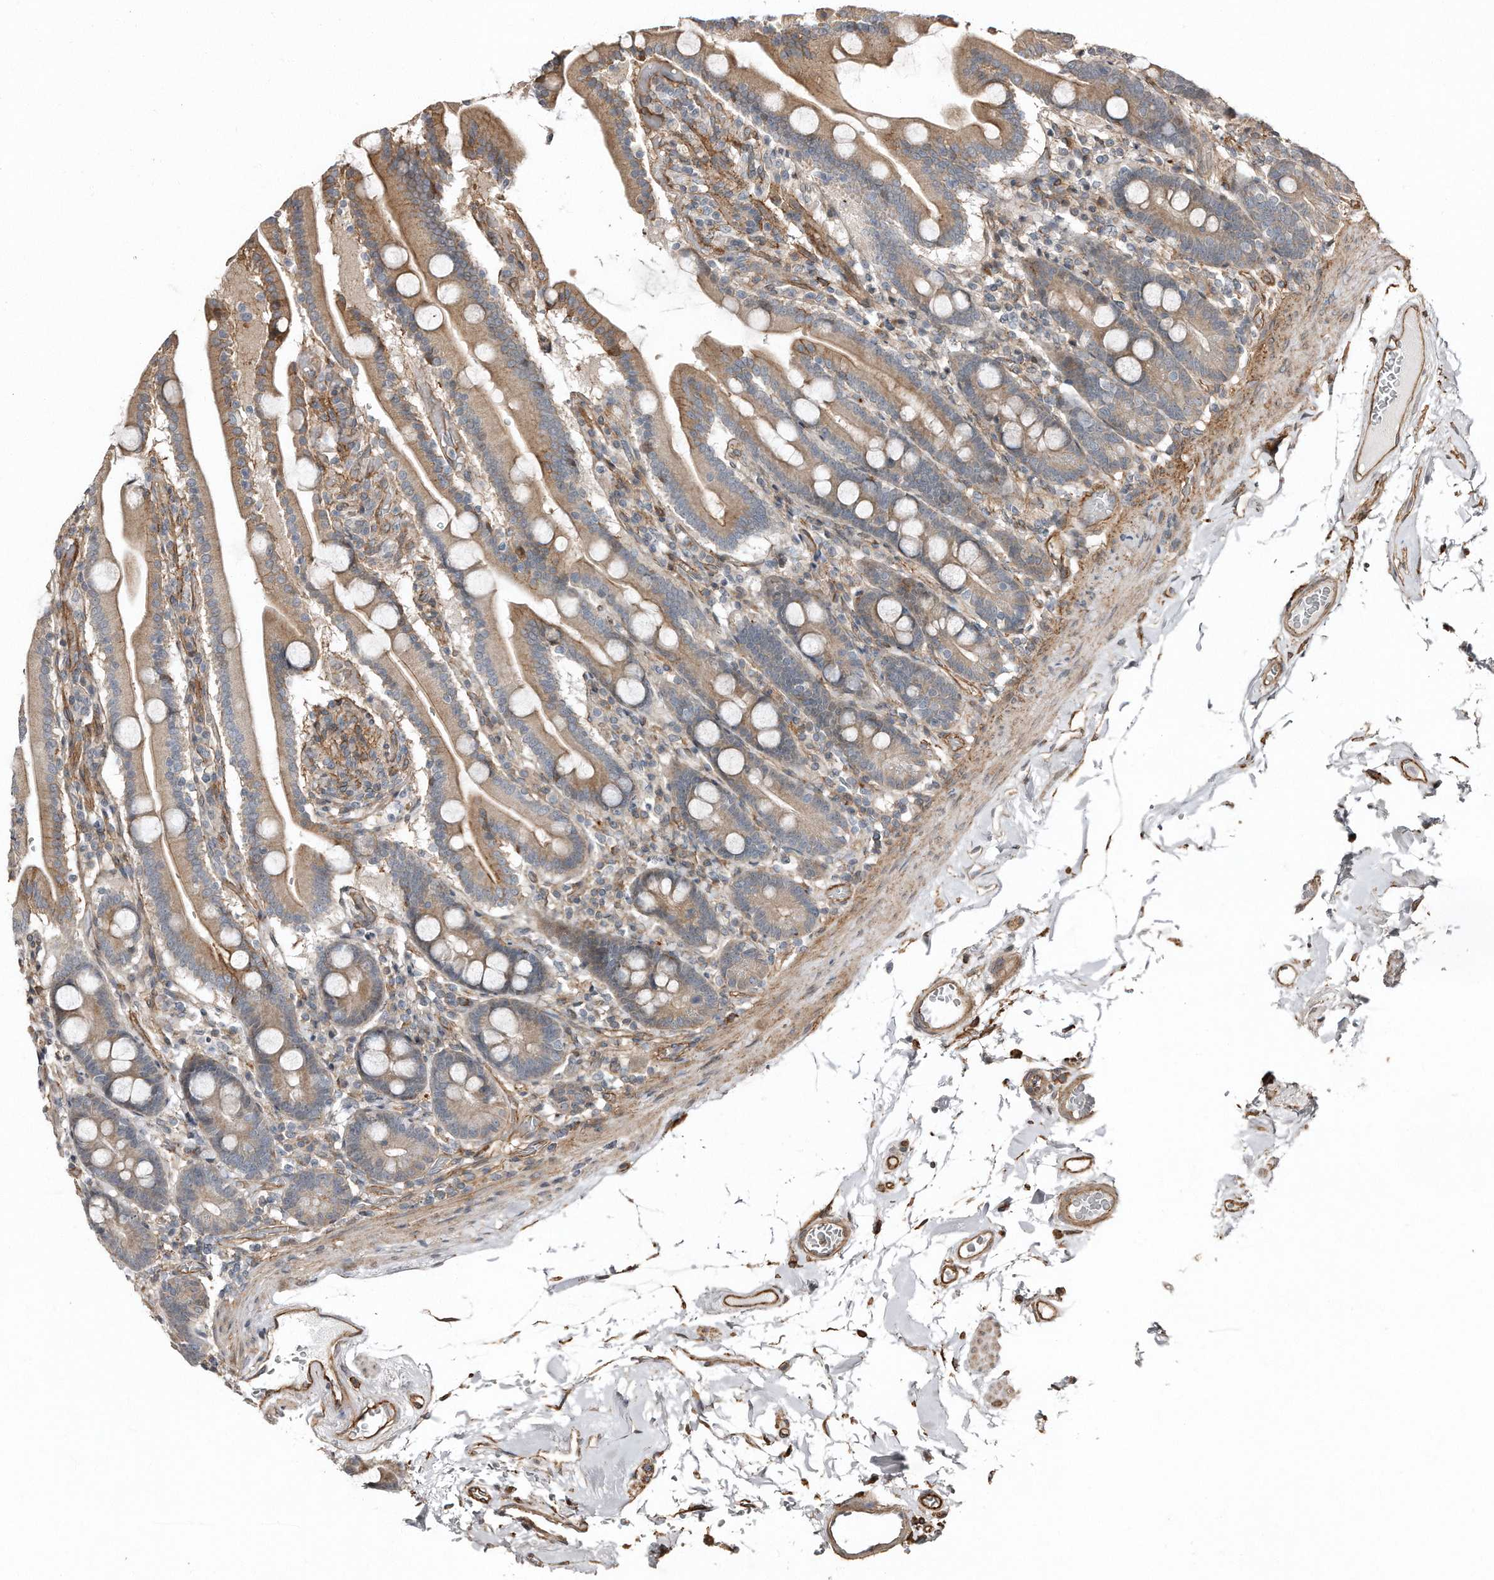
{"staining": {"intensity": "moderate", "quantity": "25%-75%", "location": "cytoplasmic/membranous"}, "tissue": "duodenum", "cell_type": "Glandular cells", "image_type": "normal", "snomed": [{"axis": "morphology", "description": "Normal tissue, NOS"}, {"axis": "topography", "description": "Duodenum"}], "caption": "Immunohistochemical staining of benign duodenum reveals medium levels of moderate cytoplasmic/membranous positivity in approximately 25%-75% of glandular cells.", "gene": "SNAP47", "patient": {"sex": "male", "age": 55}}